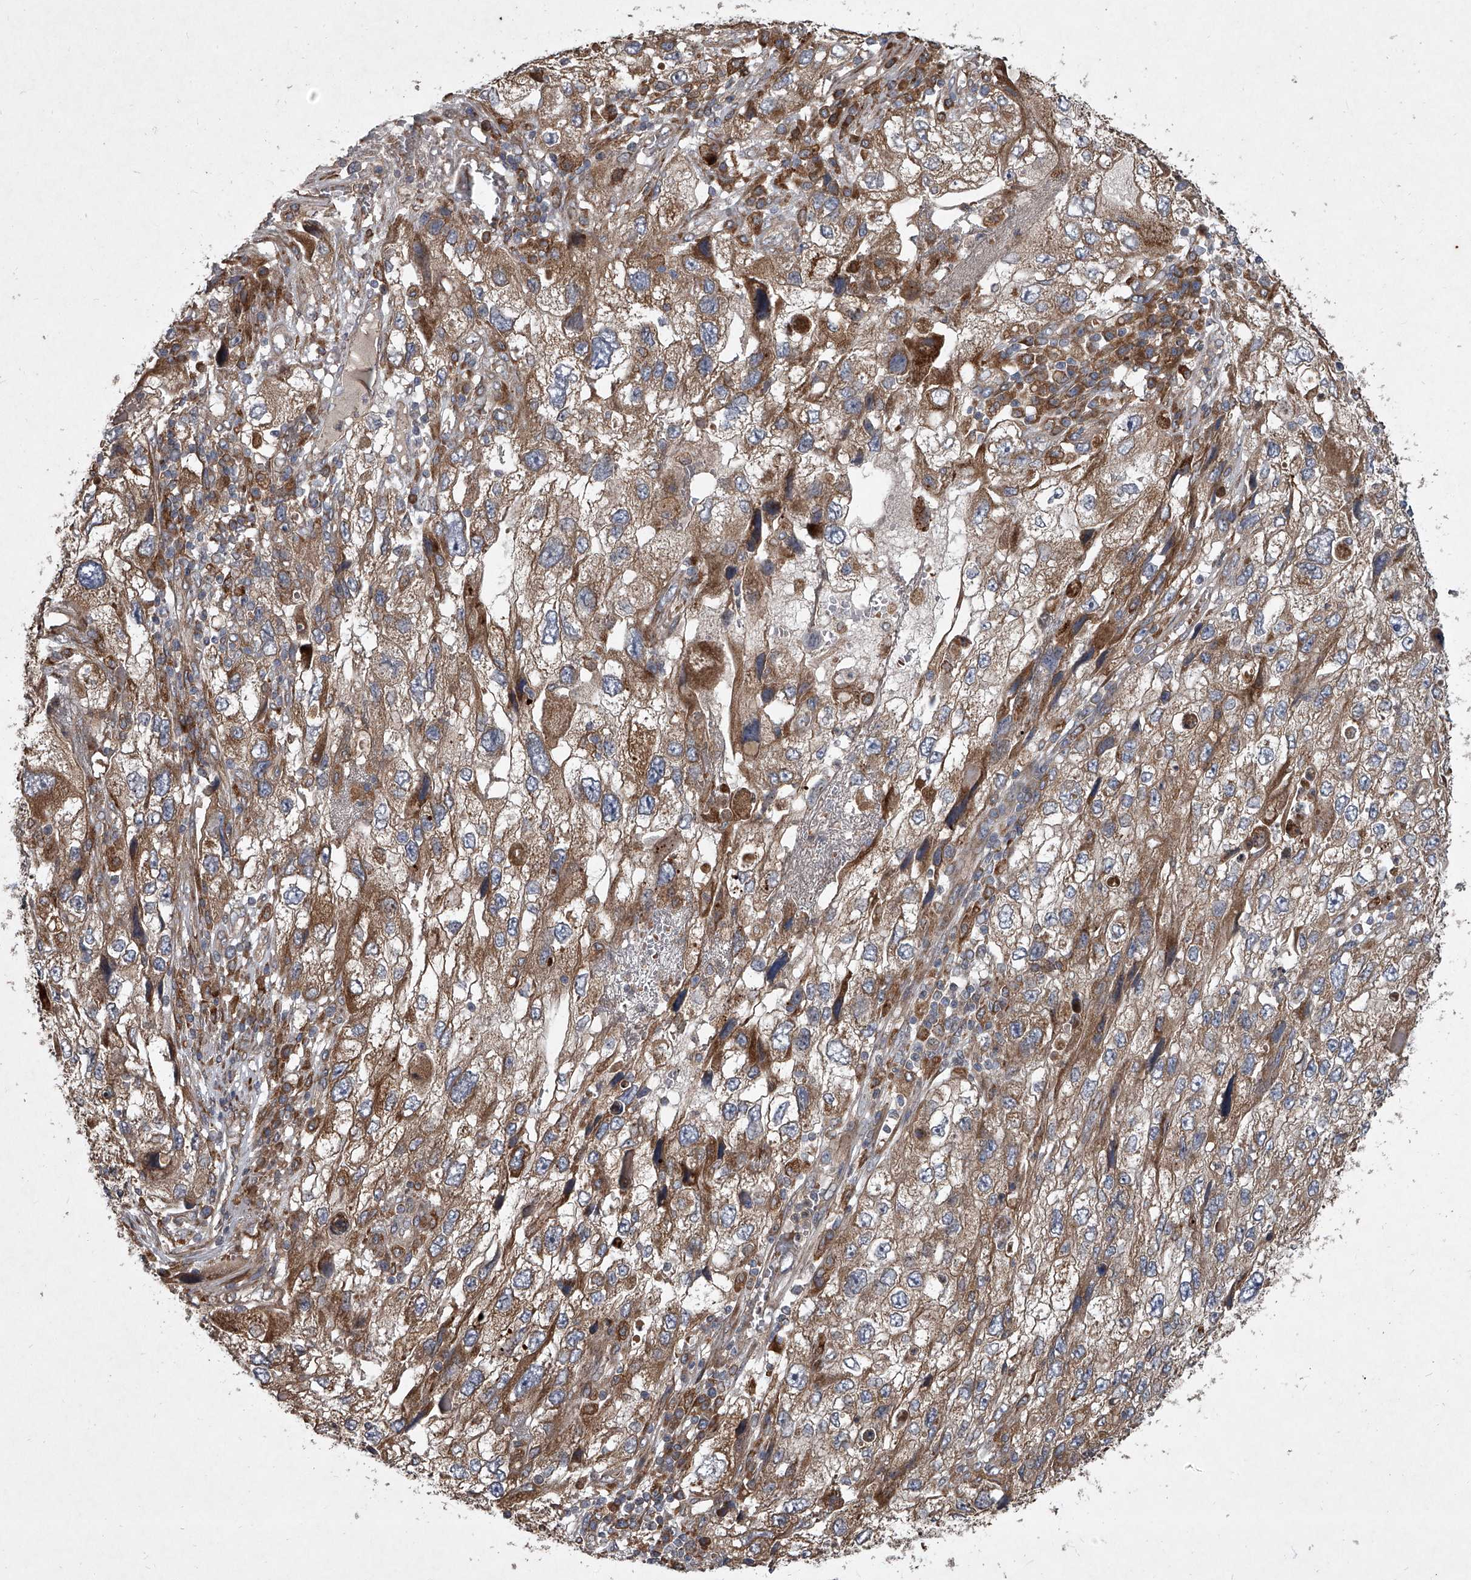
{"staining": {"intensity": "moderate", "quantity": ">75%", "location": "cytoplasmic/membranous"}, "tissue": "endometrial cancer", "cell_type": "Tumor cells", "image_type": "cancer", "snomed": [{"axis": "morphology", "description": "Adenocarcinoma, NOS"}, {"axis": "topography", "description": "Endometrium"}], "caption": "Endometrial cancer (adenocarcinoma) stained with immunohistochemistry (IHC) reveals moderate cytoplasmic/membranous expression in approximately >75% of tumor cells. (Stains: DAB in brown, nuclei in blue, Microscopy: brightfield microscopy at high magnification).", "gene": "EVA1C", "patient": {"sex": "female", "age": 49}}